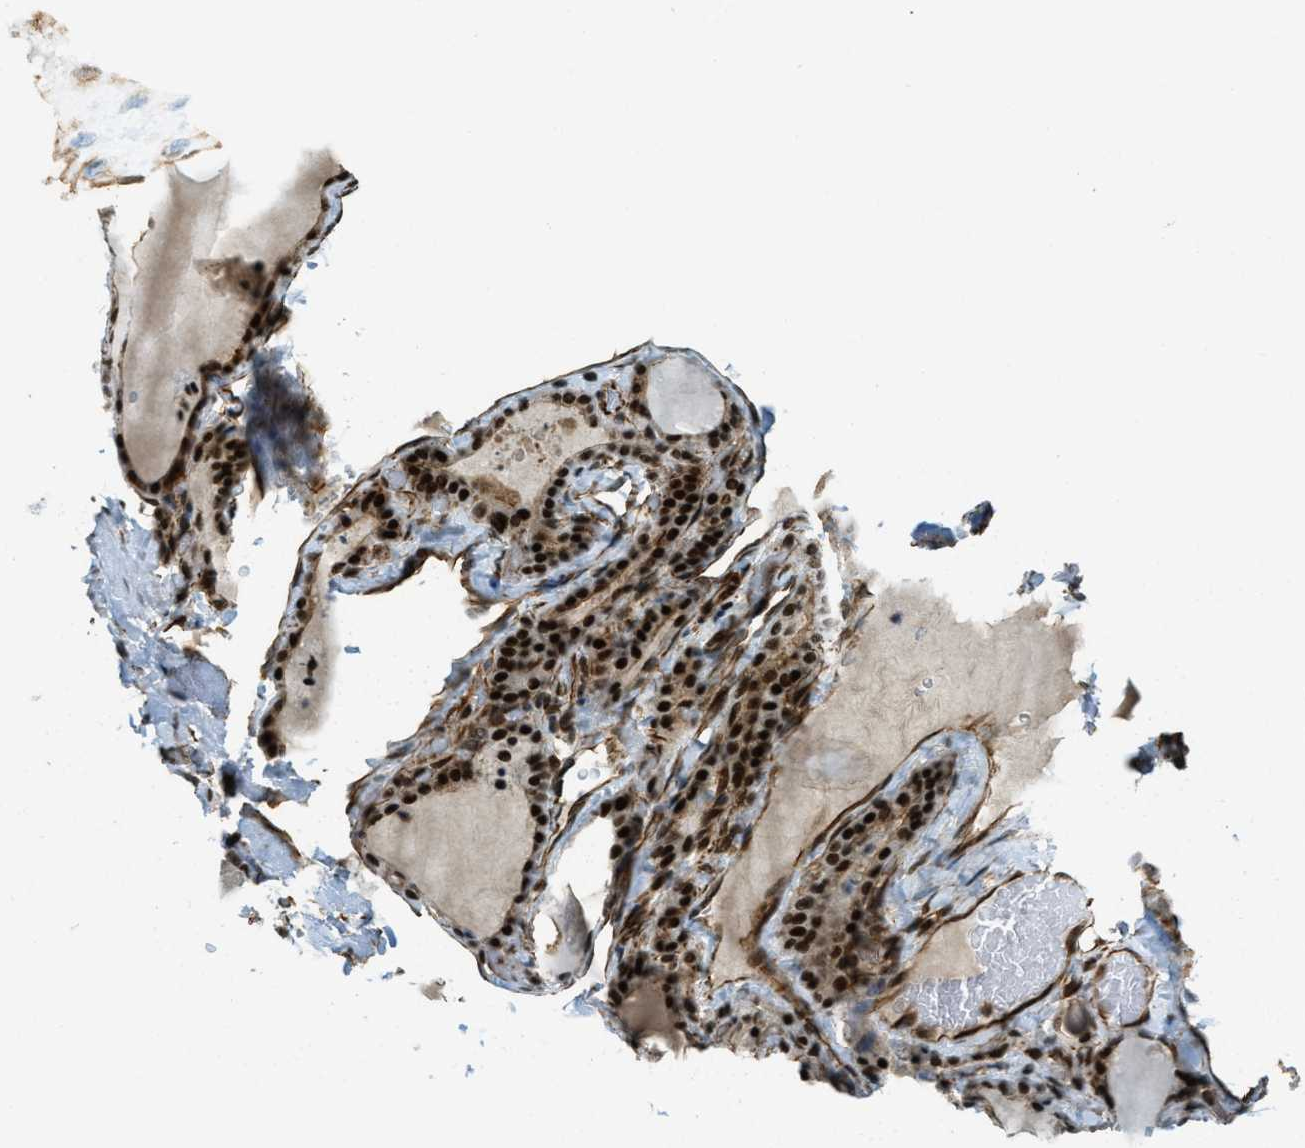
{"staining": {"intensity": "strong", "quantity": ">75%", "location": "nuclear"}, "tissue": "thyroid gland", "cell_type": "Glandular cells", "image_type": "normal", "snomed": [{"axis": "morphology", "description": "Normal tissue, NOS"}, {"axis": "topography", "description": "Thyroid gland"}], "caption": "High-magnification brightfield microscopy of normal thyroid gland stained with DAB (3,3'-diaminobenzidine) (brown) and counterstained with hematoxylin (blue). glandular cells exhibit strong nuclear staining is appreciated in approximately>75% of cells. The staining was performed using DAB, with brown indicating positive protein expression. Nuclei are stained blue with hematoxylin.", "gene": "ZFR", "patient": {"sex": "female", "age": 28}}